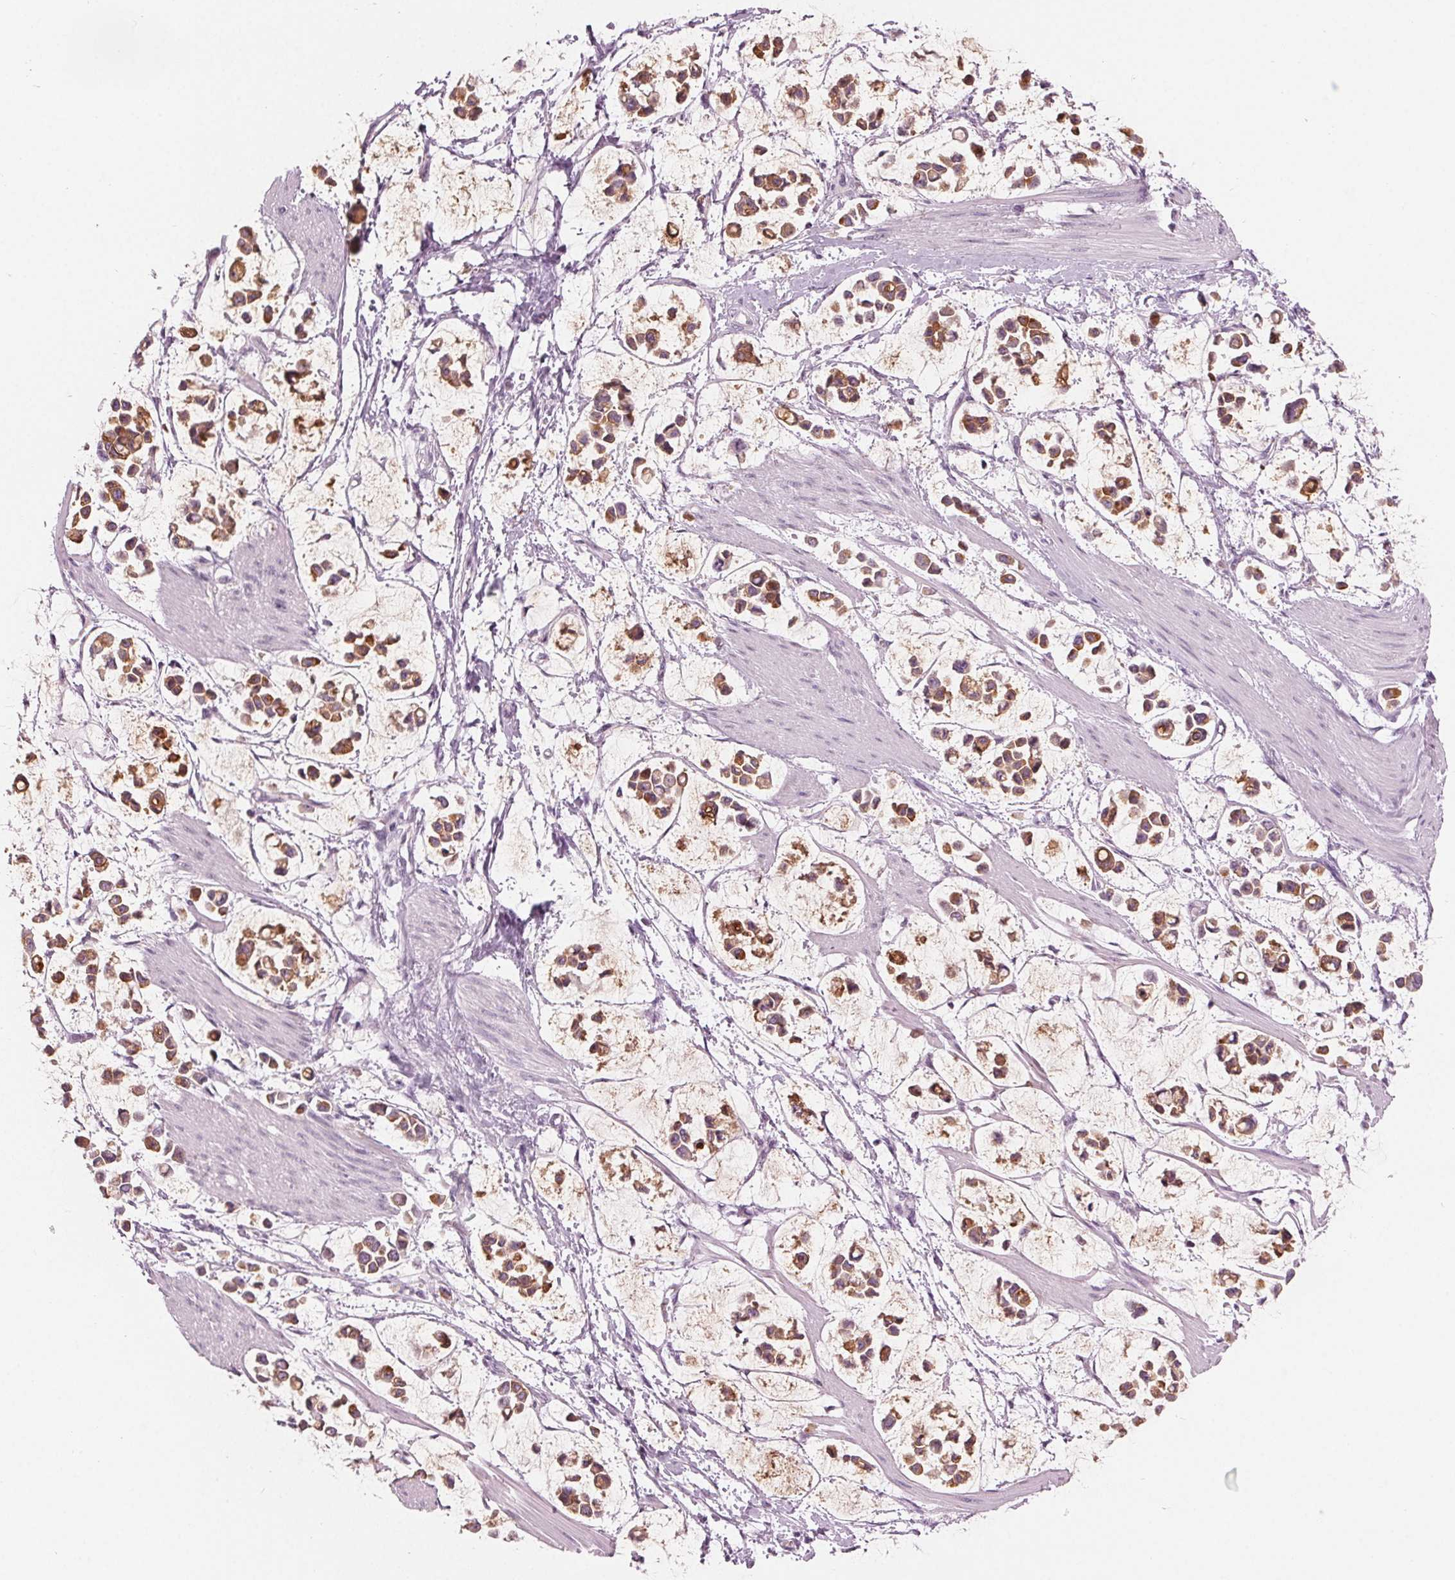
{"staining": {"intensity": "moderate", "quantity": ">75%", "location": "cytoplasmic/membranous"}, "tissue": "stomach cancer", "cell_type": "Tumor cells", "image_type": "cancer", "snomed": [{"axis": "morphology", "description": "Adenocarcinoma, NOS"}, {"axis": "topography", "description": "Stomach"}], "caption": "The image shows immunohistochemical staining of stomach cancer. There is moderate cytoplasmic/membranous positivity is identified in about >75% of tumor cells.", "gene": "PRAP1", "patient": {"sex": "male", "age": 82}}